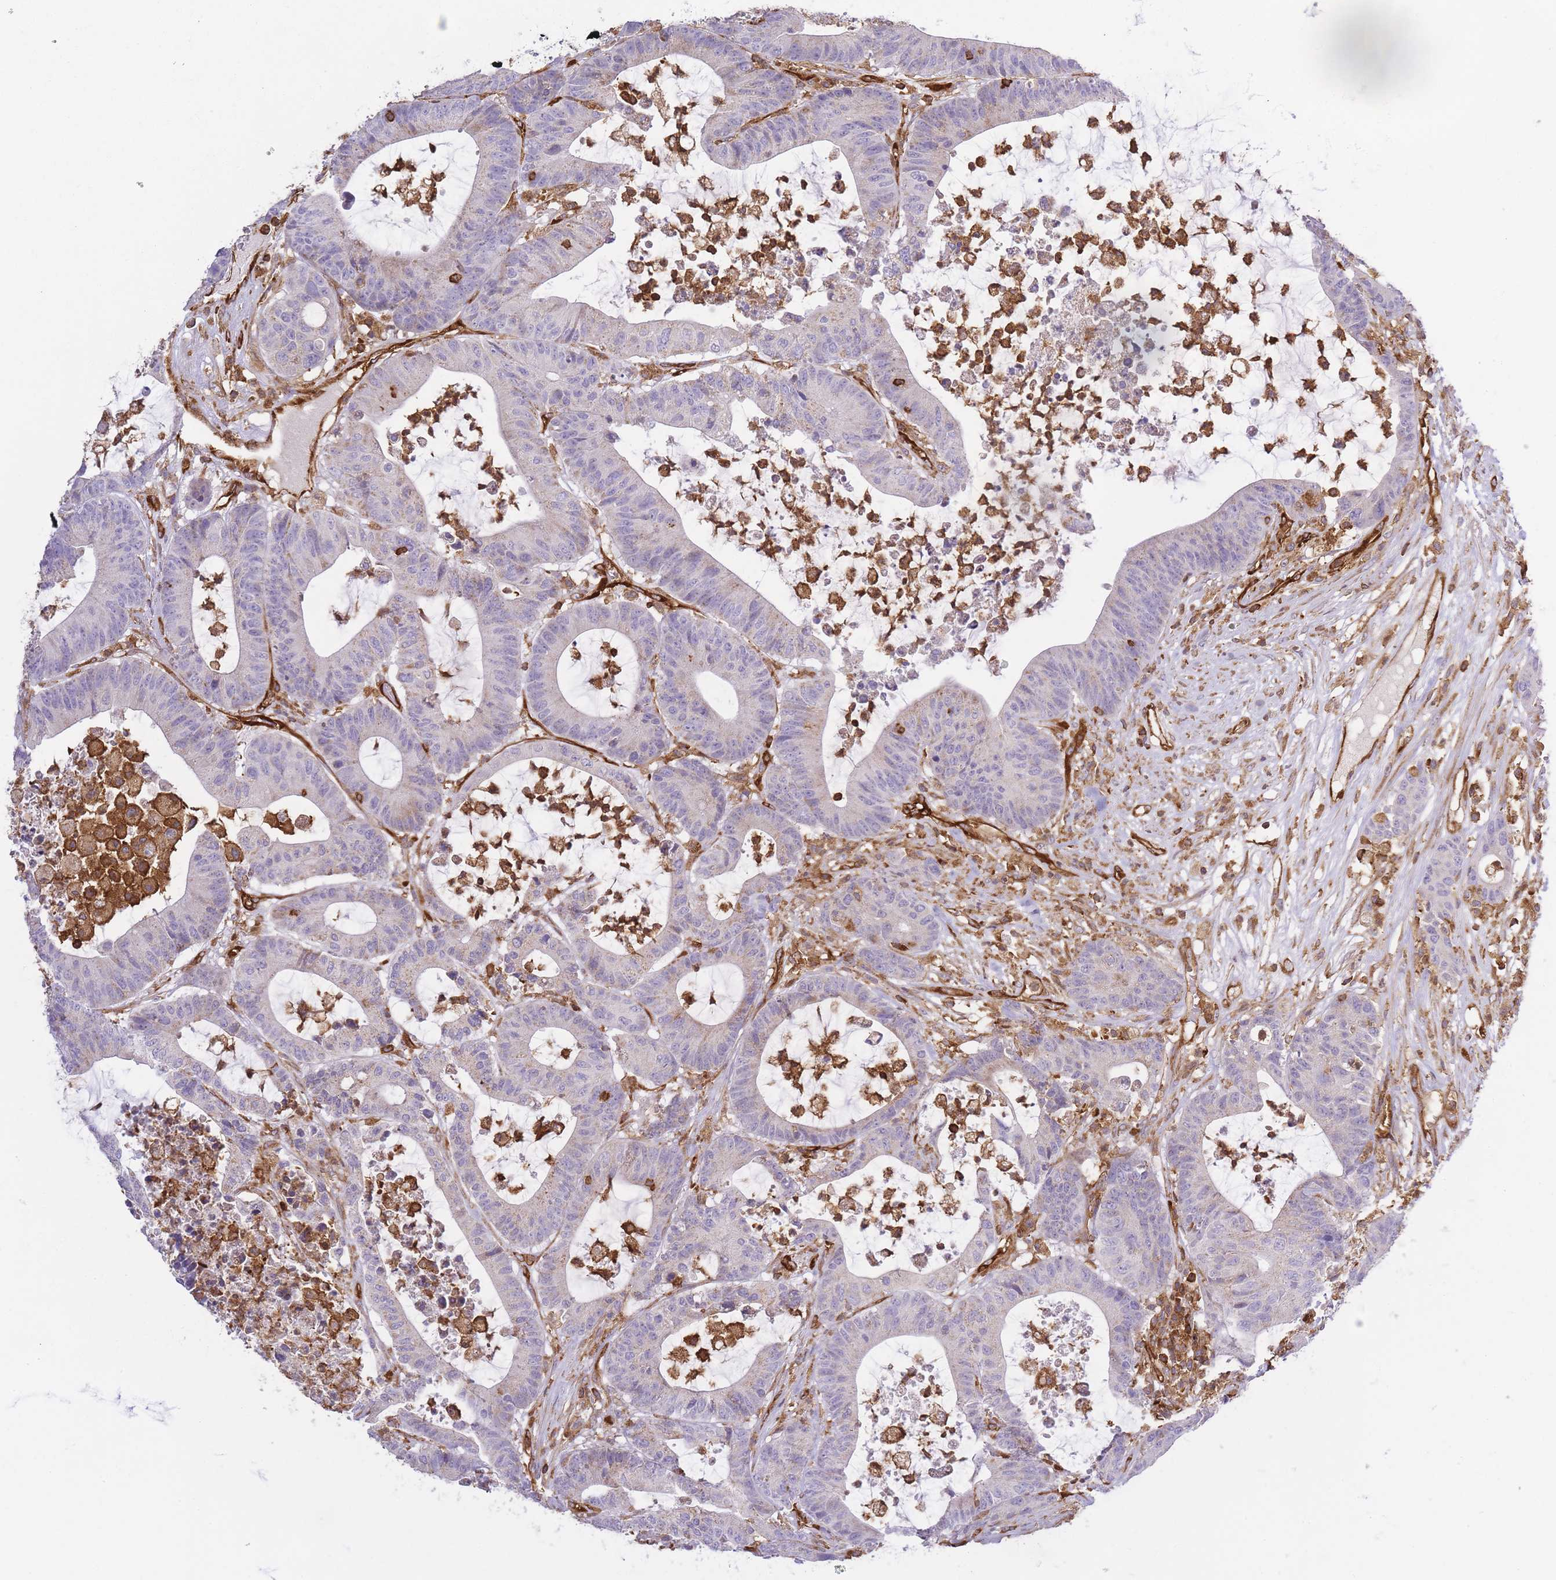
{"staining": {"intensity": "negative", "quantity": "none", "location": "none"}, "tissue": "colorectal cancer", "cell_type": "Tumor cells", "image_type": "cancer", "snomed": [{"axis": "morphology", "description": "Adenocarcinoma, NOS"}, {"axis": "topography", "description": "Colon"}], "caption": "IHC of colorectal adenocarcinoma displays no positivity in tumor cells. (Immunohistochemistry (ihc), brightfield microscopy, high magnification).", "gene": "MSN", "patient": {"sex": "female", "age": 84}}